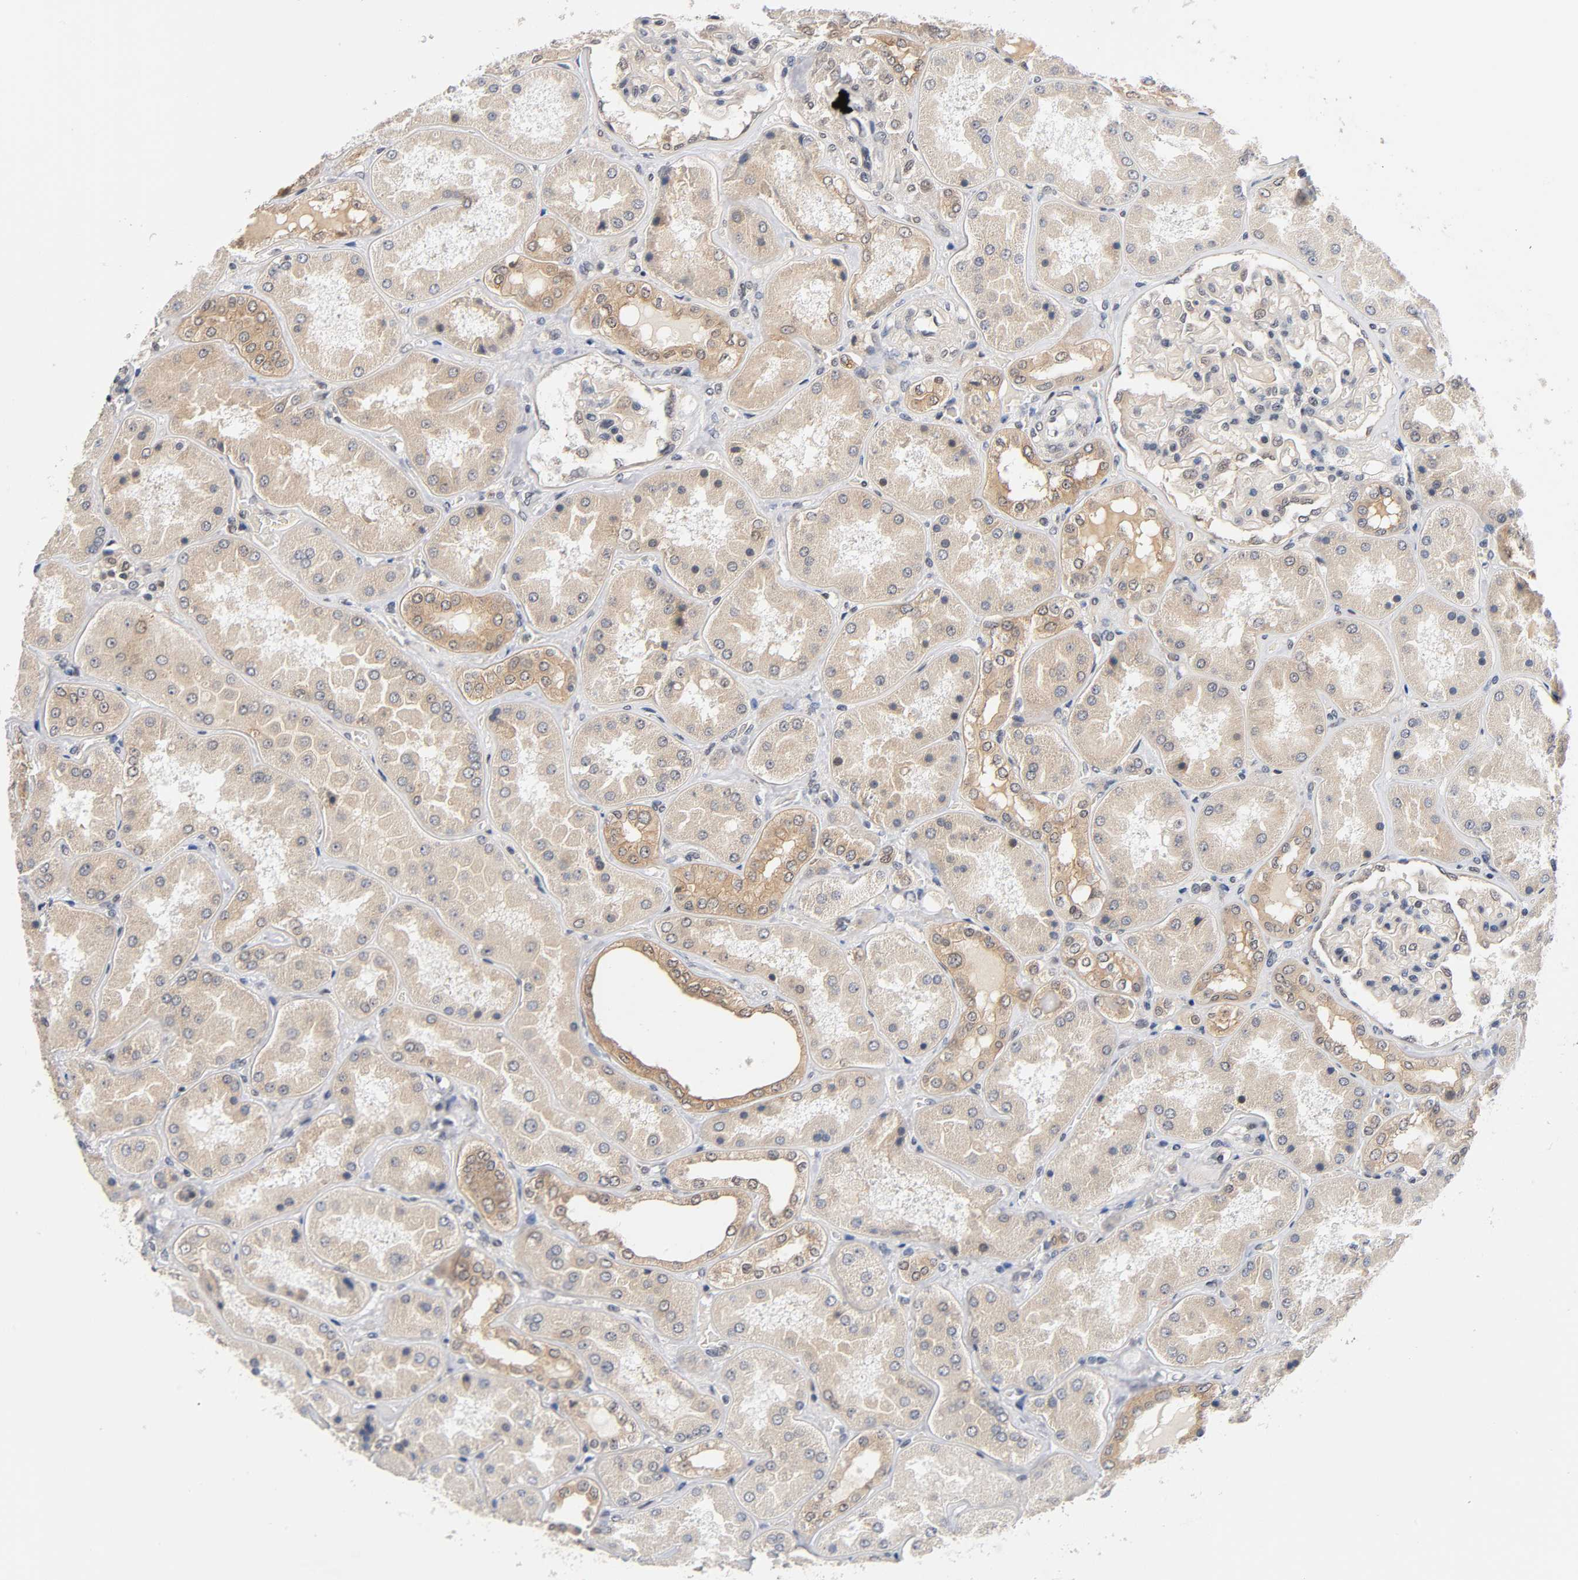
{"staining": {"intensity": "weak", "quantity": "<25%", "location": "cytoplasmic/membranous"}, "tissue": "kidney", "cell_type": "Cells in glomeruli", "image_type": "normal", "snomed": [{"axis": "morphology", "description": "Normal tissue, NOS"}, {"axis": "topography", "description": "Kidney"}], "caption": "Cells in glomeruli show no significant protein expression in normal kidney.", "gene": "PRKAB1", "patient": {"sex": "female", "age": 56}}